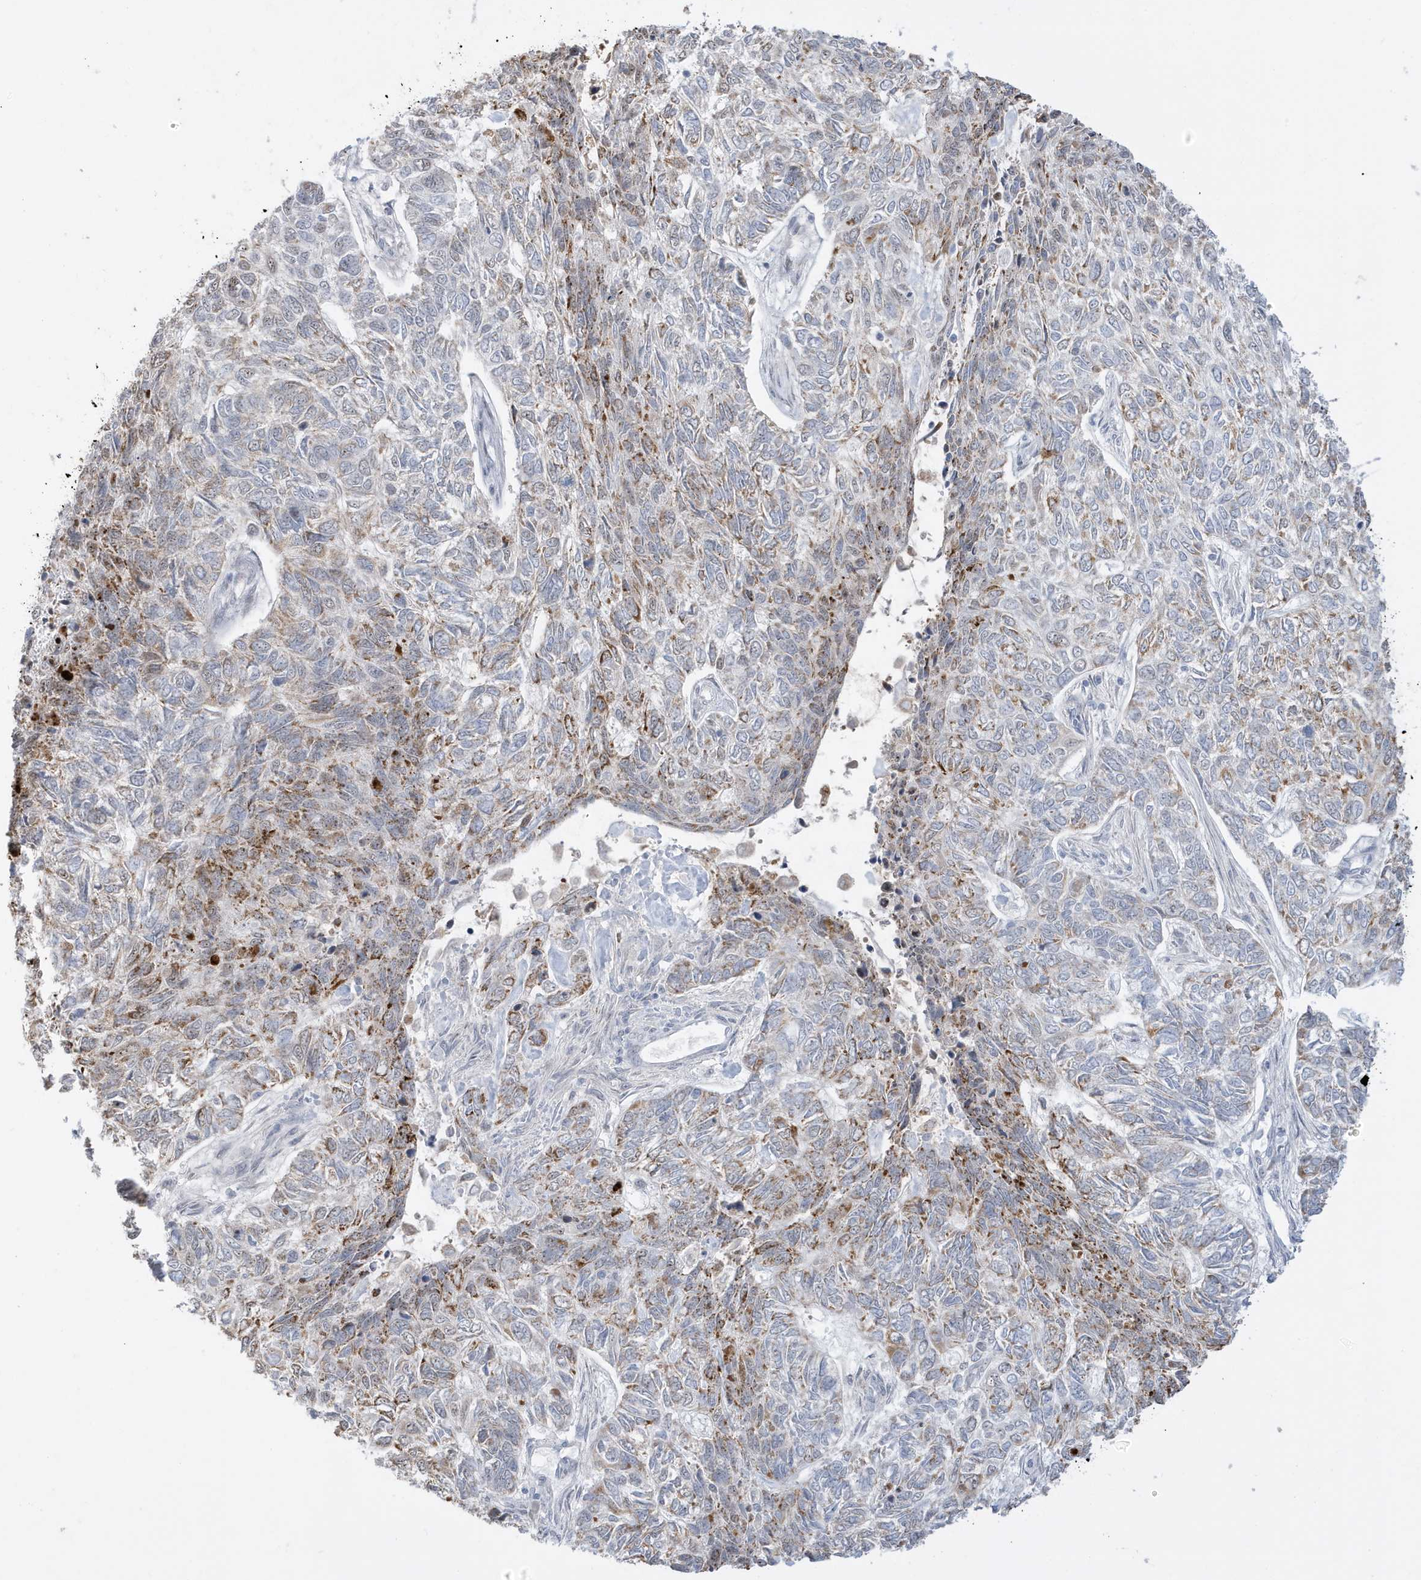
{"staining": {"intensity": "moderate", "quantity": "<25%", "location": "cytoplasmic/membranous"}, "tissue": "skin cancer", "cell_type": "Tumor cells", "image_type": "cancer", "snomed": [{"axis": "morphology", "description": "Basal cell carcinoma"}, {"axis": "topography", "description": "Skin"}], "caption": "This micrograph reveals immunohistochemistry (IHC) staining of skin cancer, with low moderate cytoplasmic/membranous positivity in about <25% of tumor cells.", "gene": "FNDC1", "patient": {"sex": "female", "age": 65}}